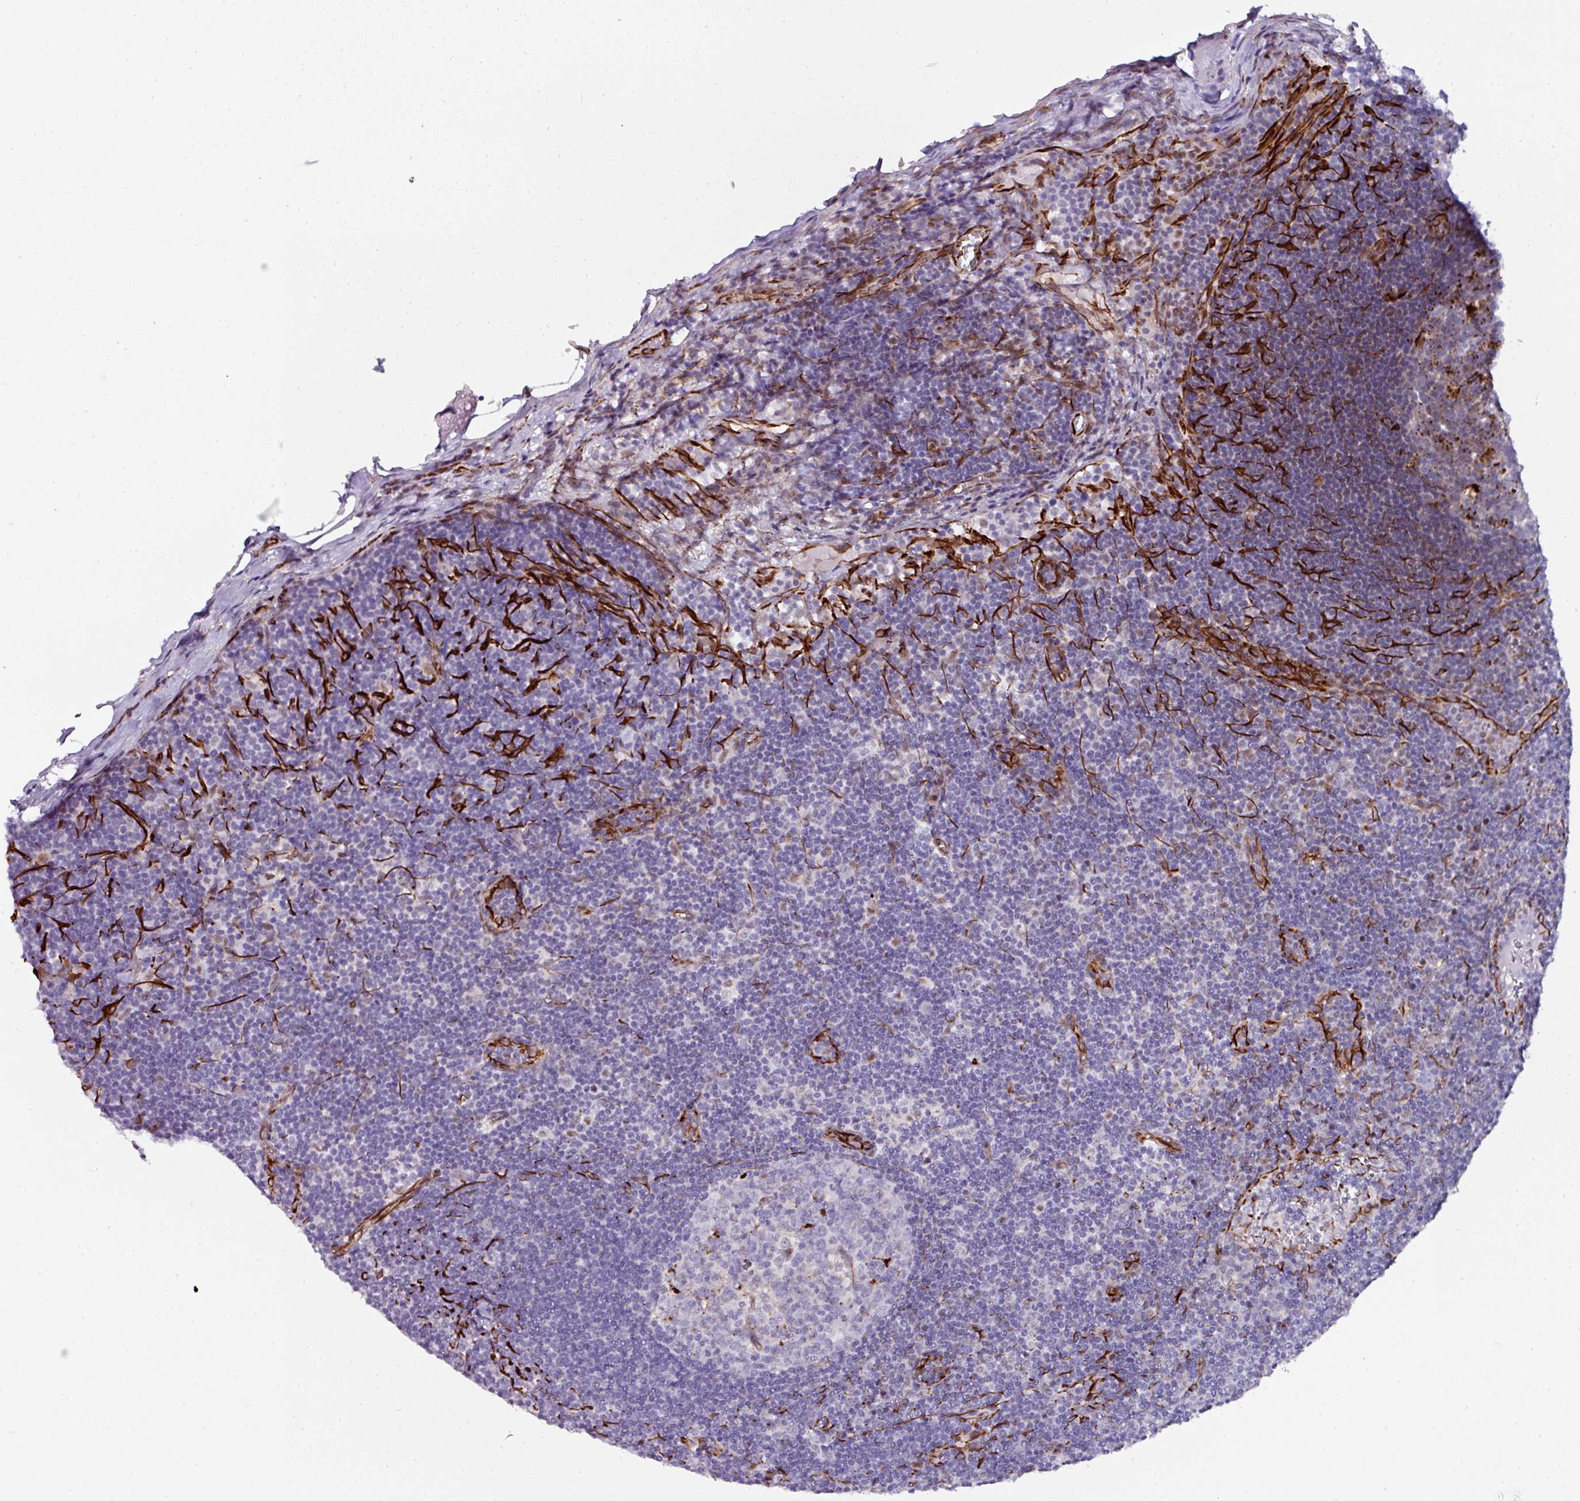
{"staining": {"intensity": "negative", "quantity": "none", "location": "none"}, "tissue": "lymph node", "cell_type": "Germinal center cells", "image_type": "normal", "snomed": [{"axis": "morphology", "description": "Normal tissue, NOS"}, {"axis": "topography", "description": "Lymph node"}], "caption": "Protein analysis of unremarkable lymph node shows no significant expression in germinal center cells.", "gene": "TMPRSS9", "patient": {"sex": "female", "age": 29}}